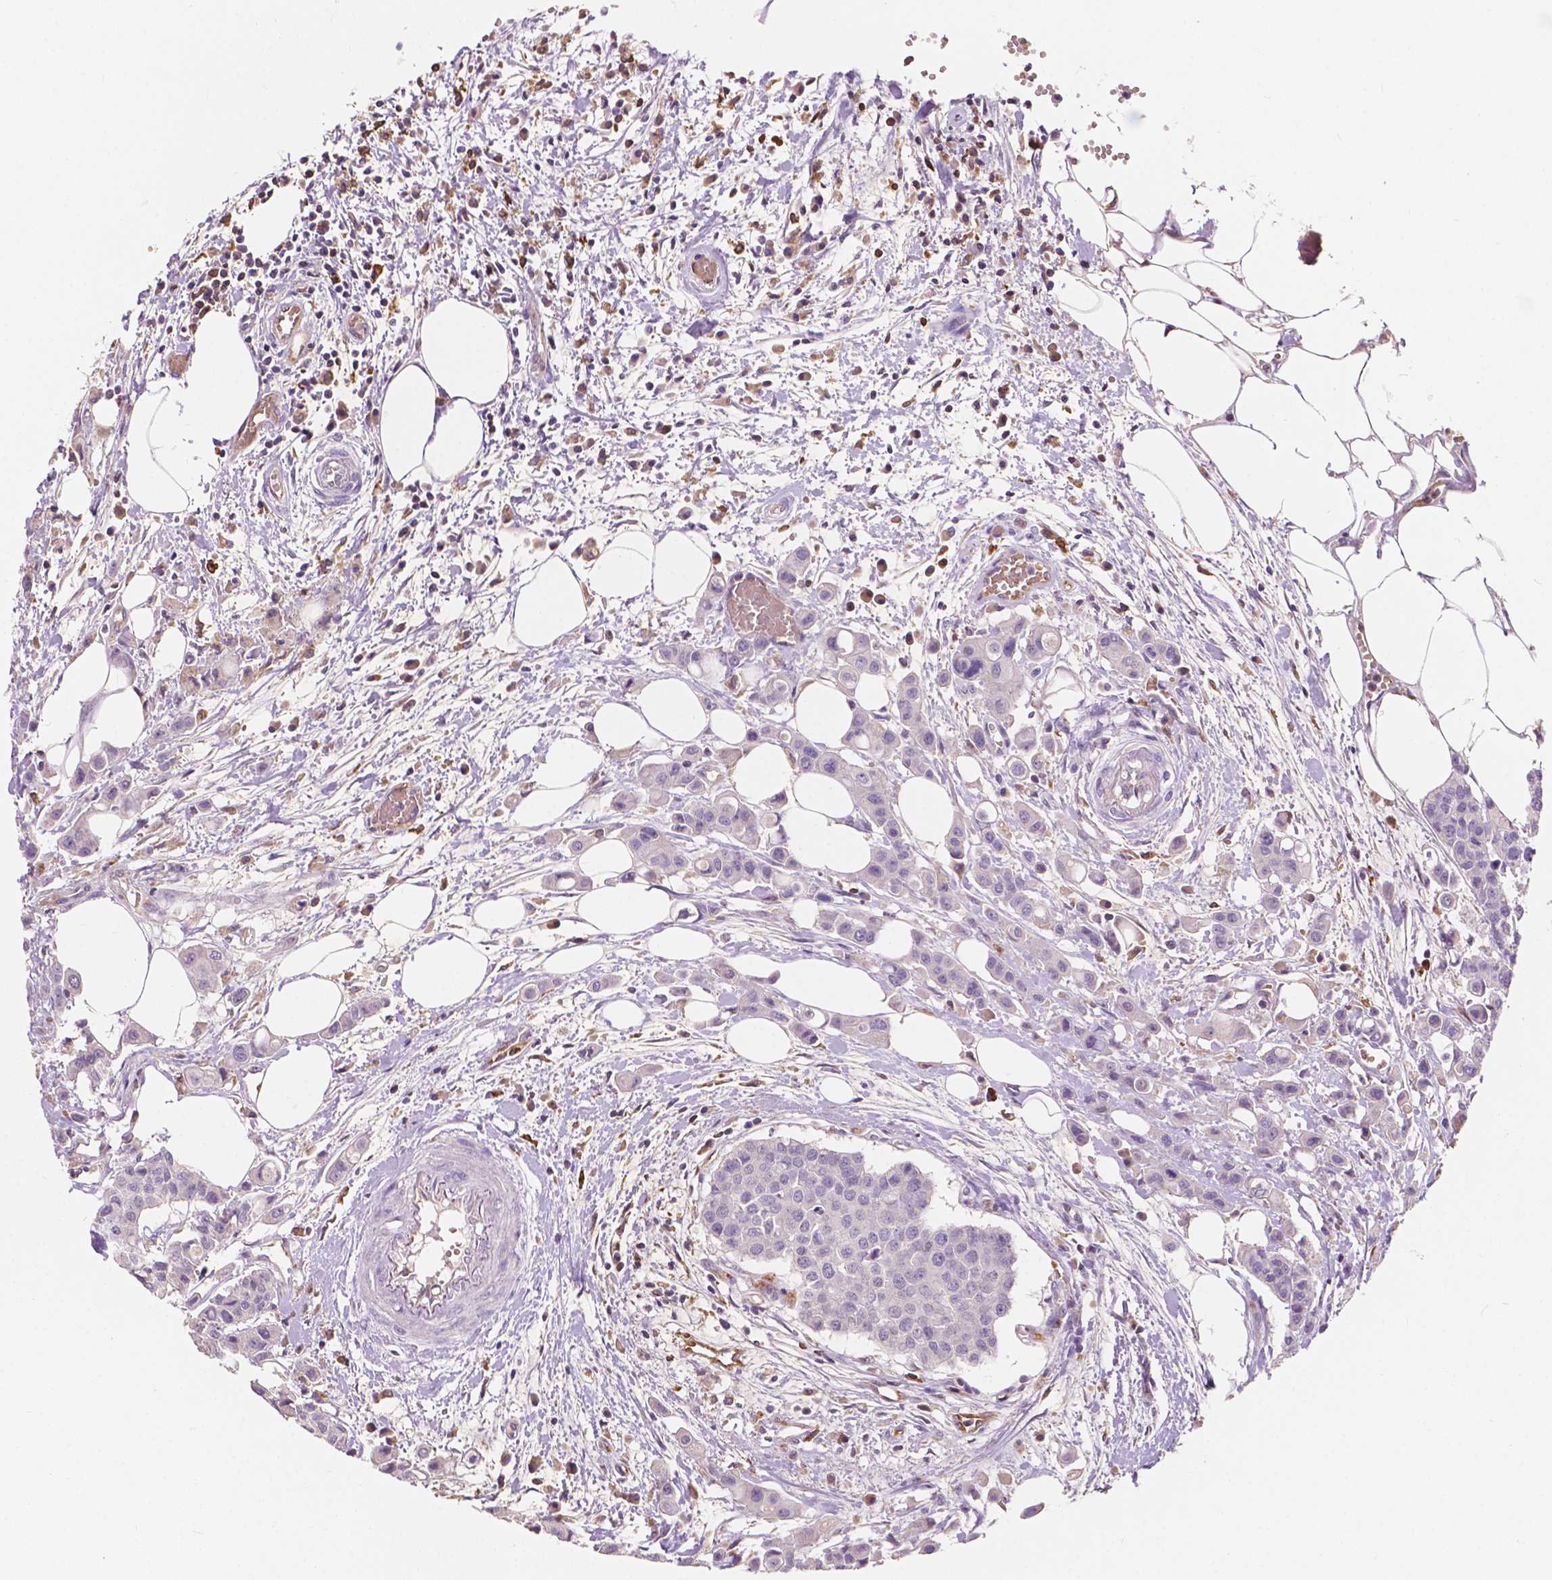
{"staining": {"intensity": "negative", "quantity": "none", "location": "none"}, "tissue": "carcinoid", "cell_type": "Tumor cells", "image_type": "cancer", "snomed": [{"axis": "morphology", "description": "Carcinoid, malignant, NOS"}, {"axis": "topography", "description": "Colon"}], "caption": "DAB (3,3'-diaminobenzidine) immunohistochemical staining of human carcinoid (malignant) shows no significant positivity in tumor cells. (DAB (3,3'-diaminobenzidine) IHC visualized using brightfield microscopy, high magnification).", "gene": "SLC22A4", "patient": {"sex": "male", "age": 81}}